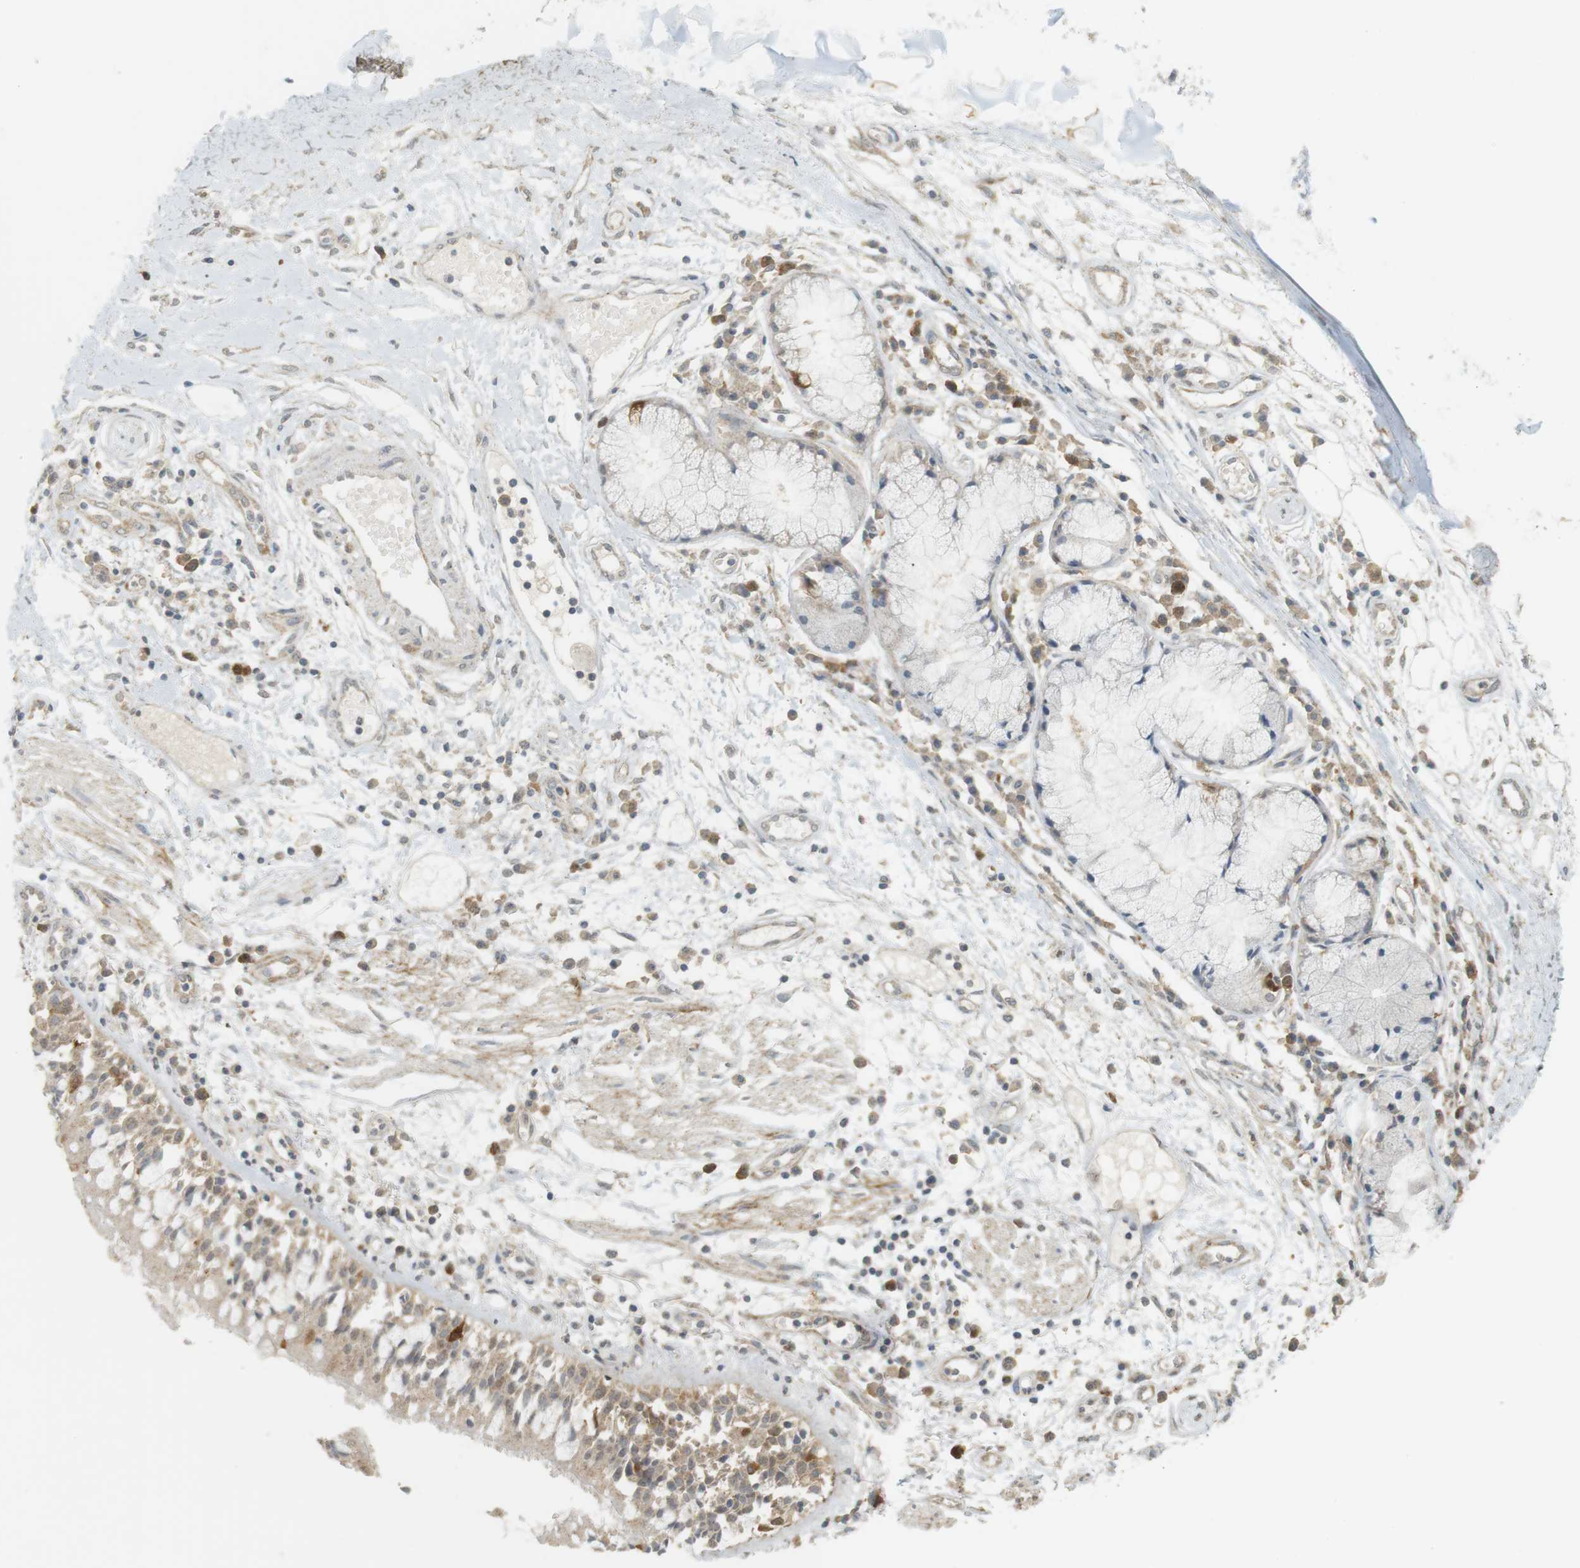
{"staining": {"intensity": "negative", "quantity": "none", "location": "none"}, "tissue": "adipose tissue", "cell_type": "Adipocytes", "image_type": "normal", "snomed": [{"axis": "morphology", "description": "Normal tissue, NOS"}, {"axis": "morphology", "description": "Adenocarcinoma, NOS"}, {"axis": "topography", "description": "Cartilage tissue"}, {"axis": "topography", "description": "Bronchus"}, {"axis": "topography", "description": "Lung"}], "caption": "Immunohistochemistry photomicrograph of benign adipose tissue: human adipose tissue stained with DAB (3,3'-diaminobenzidine) reveals no significant protein positivity in adipocytes.", "gene": "TTK", "patient": {"sex": "female", "age": 67}}